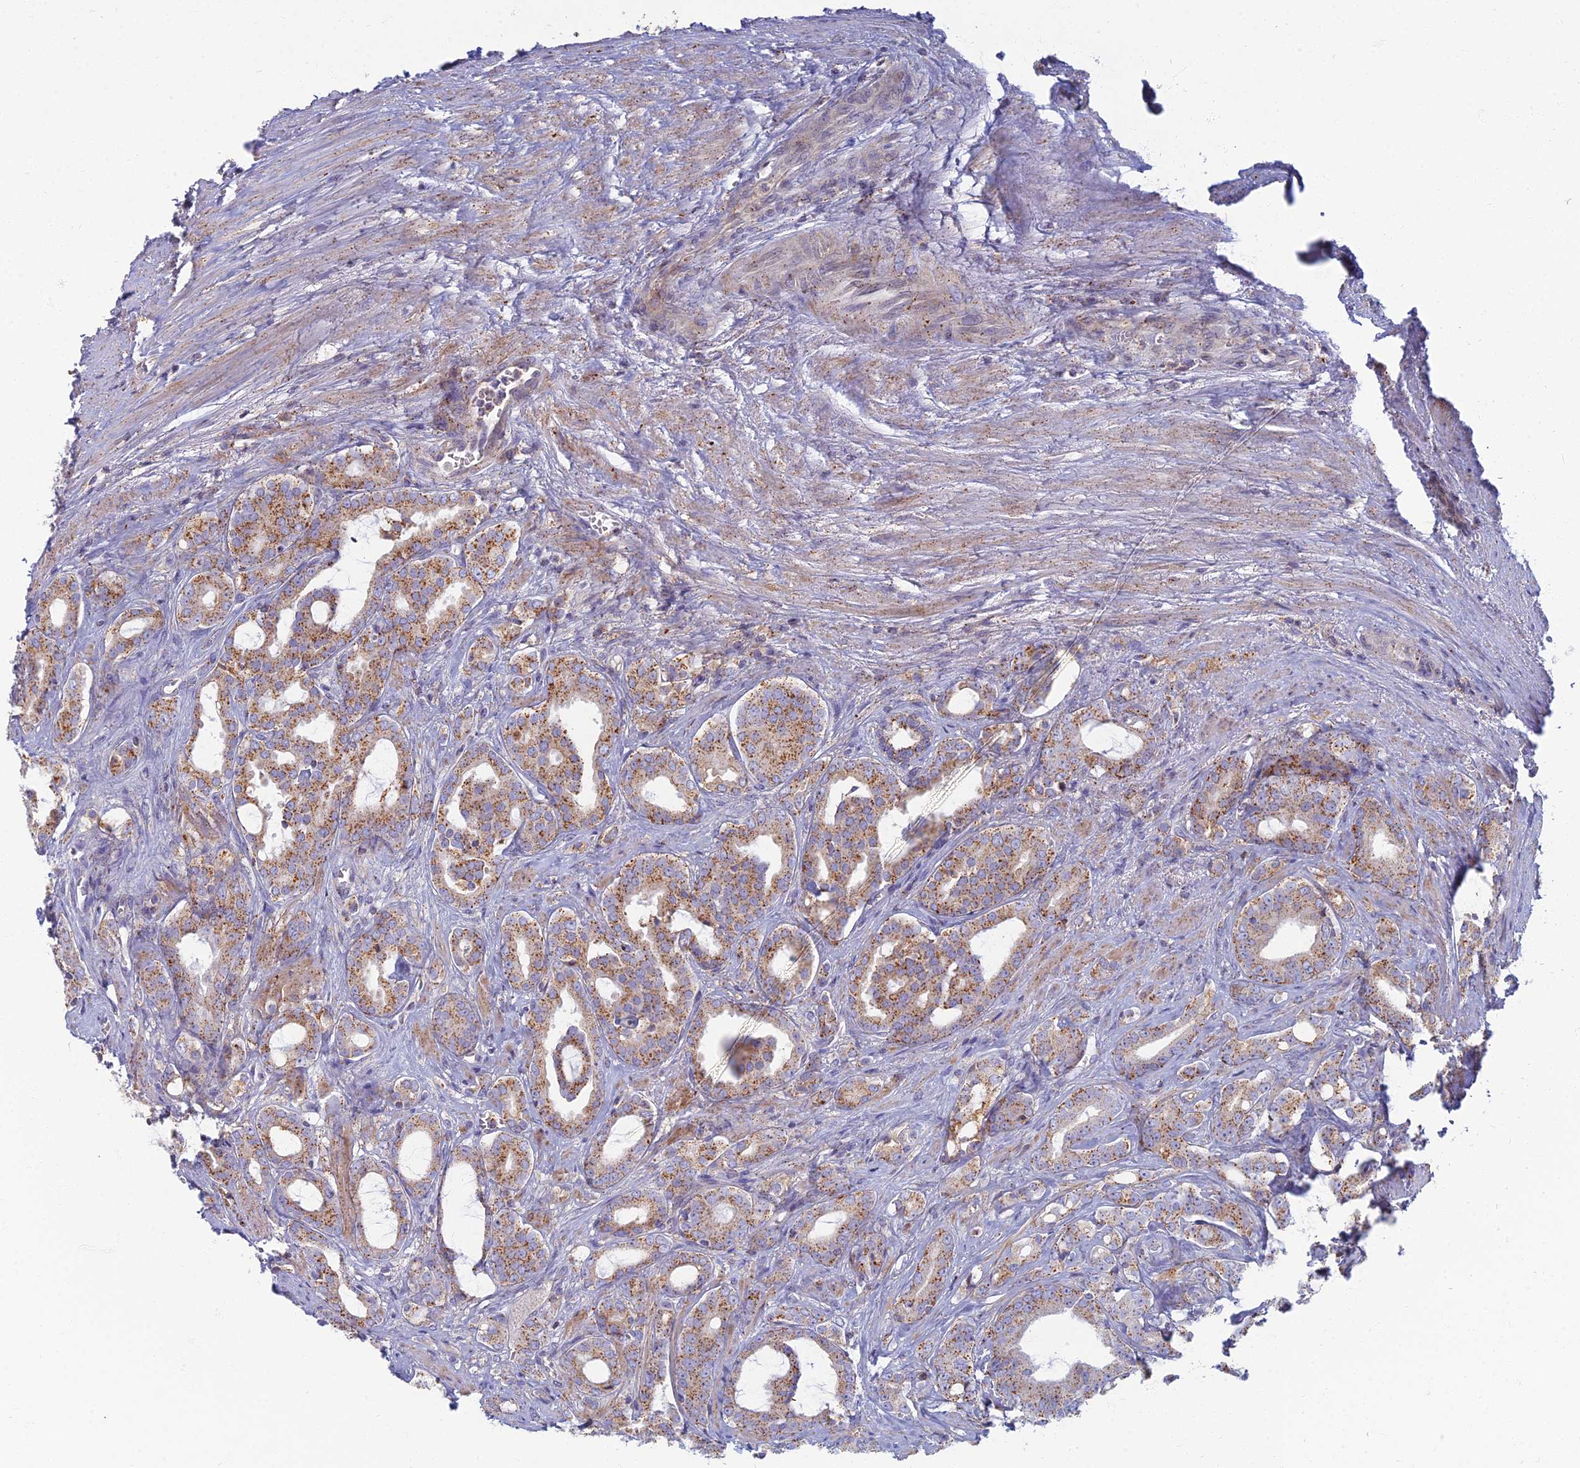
{"staining": {"intensity": "moderate", "quantity": ">75%", "location": "cytoplasmic/membranous"}, "tissue": "prostate cancer", "cell_type": "Tumor cells", "image_type": "cancer", "snomed": [{"axis": "morphology", "description": "Adenocarcinoma, High grade"}, {"axis": "topography", "description": "Prostate"}], "caption": "This histopathology image demonstrates prostate cancer stained with immunohistochemistry to label a protein in brown. The cytoplasmic/membranous of tumor cells show moderate positivity for the protein. Nuclei are counter-stained blue.", "gene": "CHMP4B", "patient": {"sex": "male", "age": 72}}